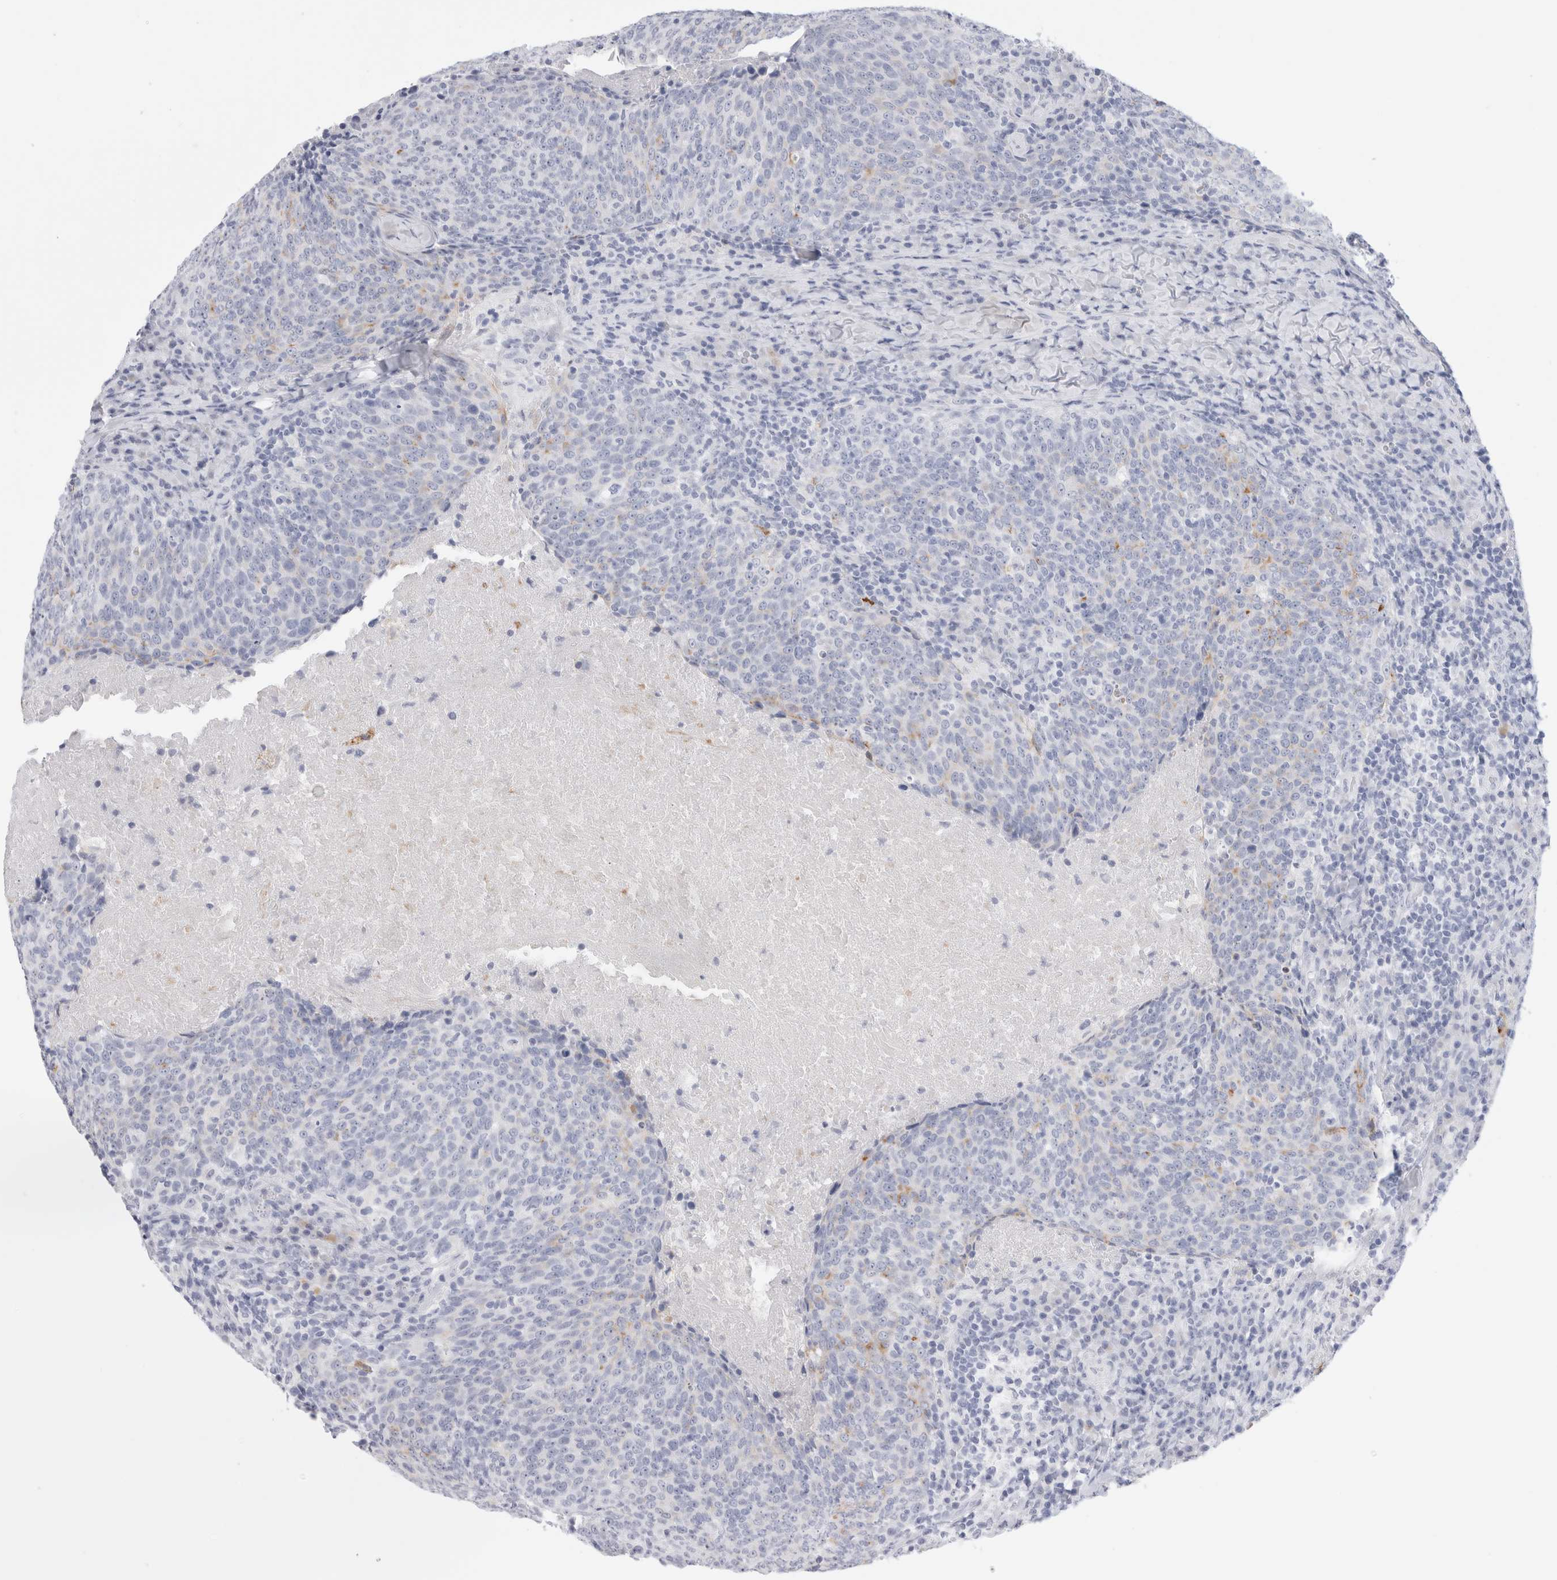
{"staining": {"intensity": "weak", "quantity": "<25%", "location": "cytoplasmic/membranous"}, "tissue": "head and neck cancer", "cell_type": "Tumor cells", "image_type": "cancer", "snomed": [{"axis": "morphology", "description": "Squamous cell carcinoma, NOS"}, {"axis": "morphology", "description": "Squamous cell carcinoma, metastatic, NOS"}, {"axis": "topography", "description": "Lymph node"}, {"axis": "topography", "description": "Head-Neck"}], "caption": "Immunohistochemistry (IHC) image of neoplastic tissue: head and neck cancer stained with DAB demonstrates no significant protein staining in tumor cells.", "gene": "MUC15", "patient": {"sex": "male", "age": 62}}